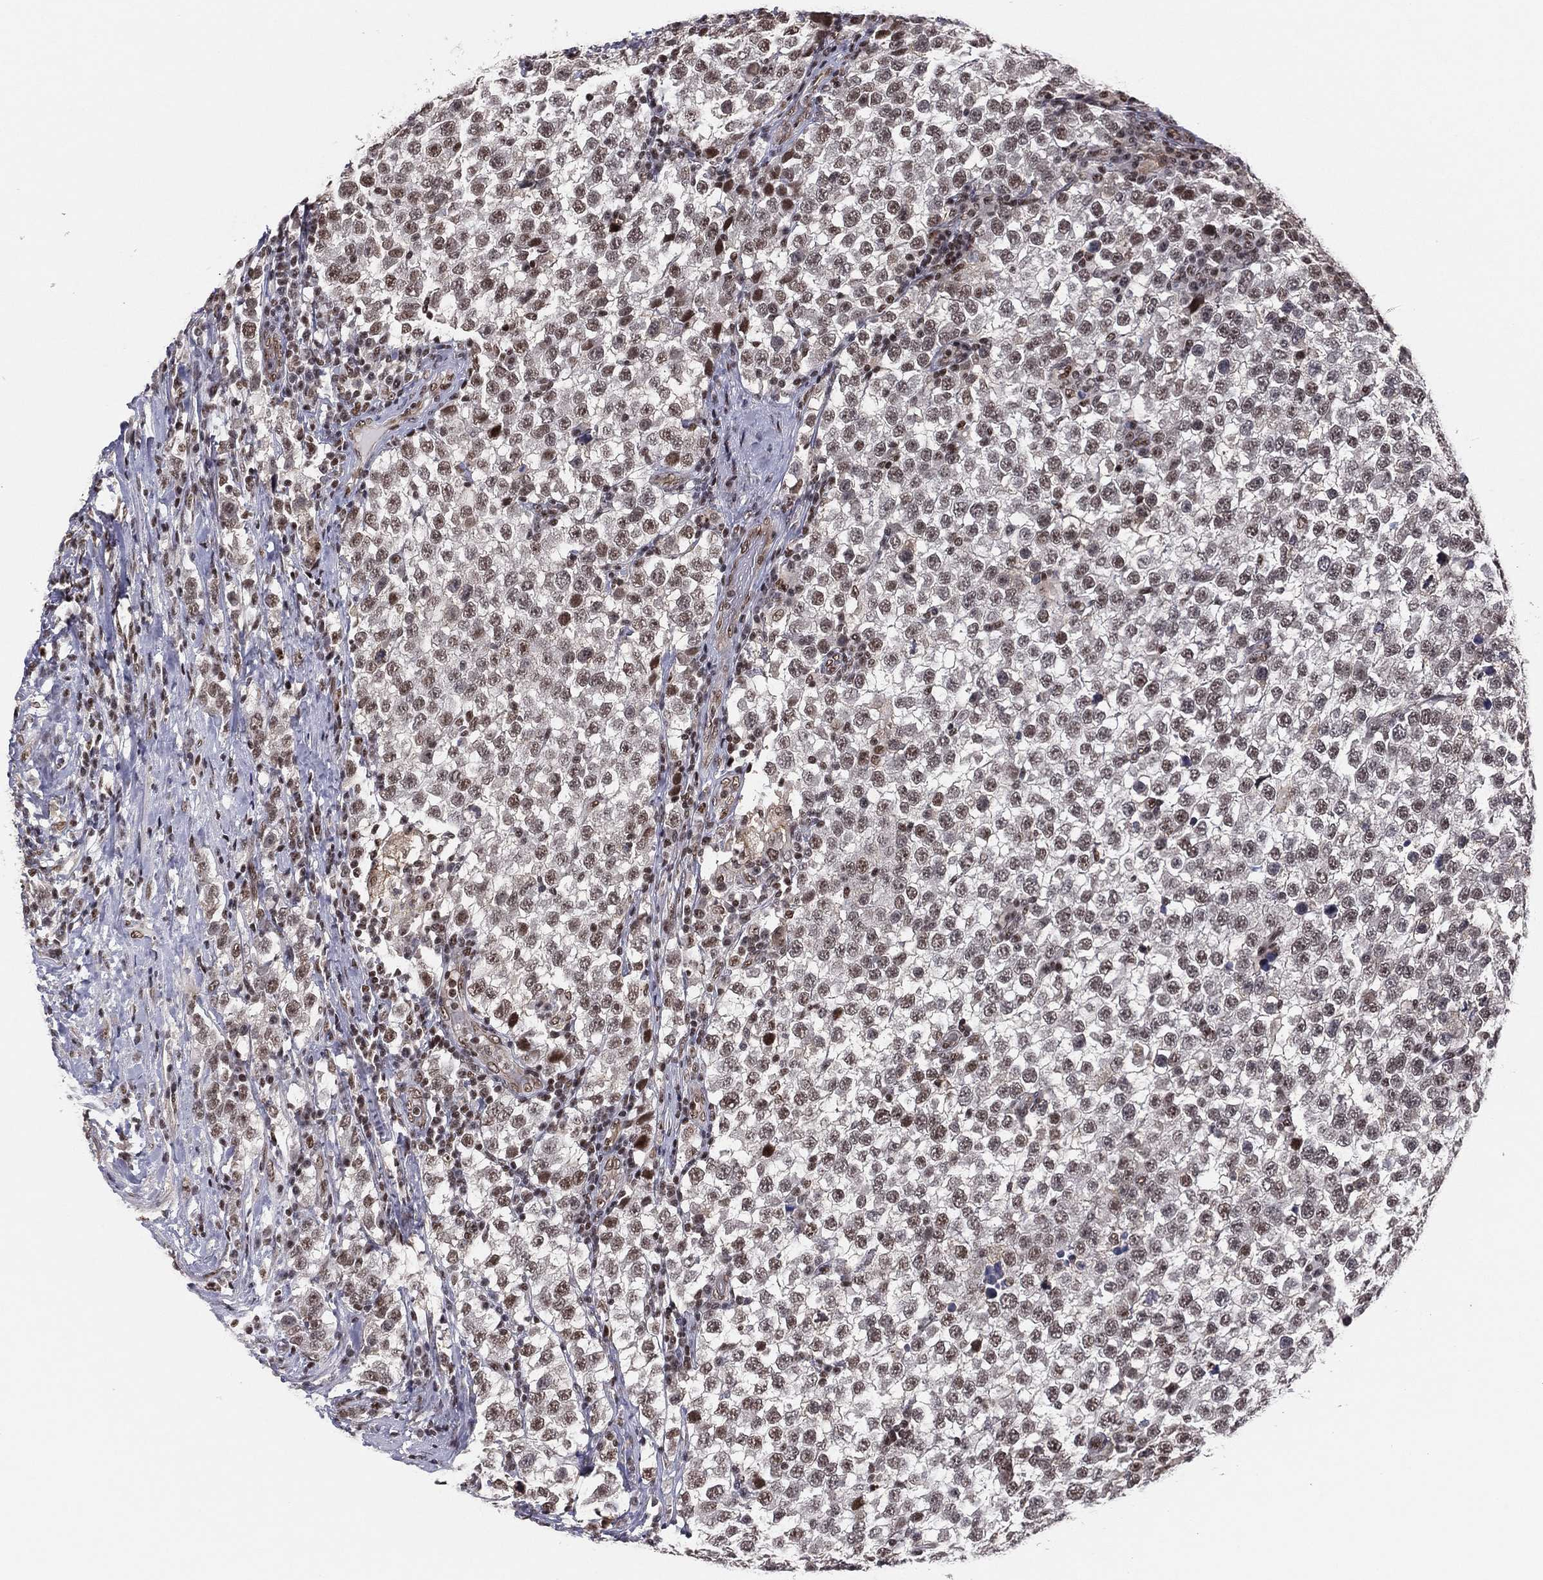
{"staining": {"intensity": "moderate", "quantity": "<25%", "location": "nuclear"}, "tissue": "testis cancer", "cell_type": "Tumor cells", "image_type": "cancer", "snomed": [{"axis": "morphology", "description": "Seminoma, NOS"}, {"axis": "topography", "description": "Testis"}], "caption": "This photomicrograph exhibits IHC staining of testis seminoma, with low moderate nuclear staining in about <25% of tumor cells.", "gene": "GPALPP1", "patient": {"sex": "male", "age": 34}}